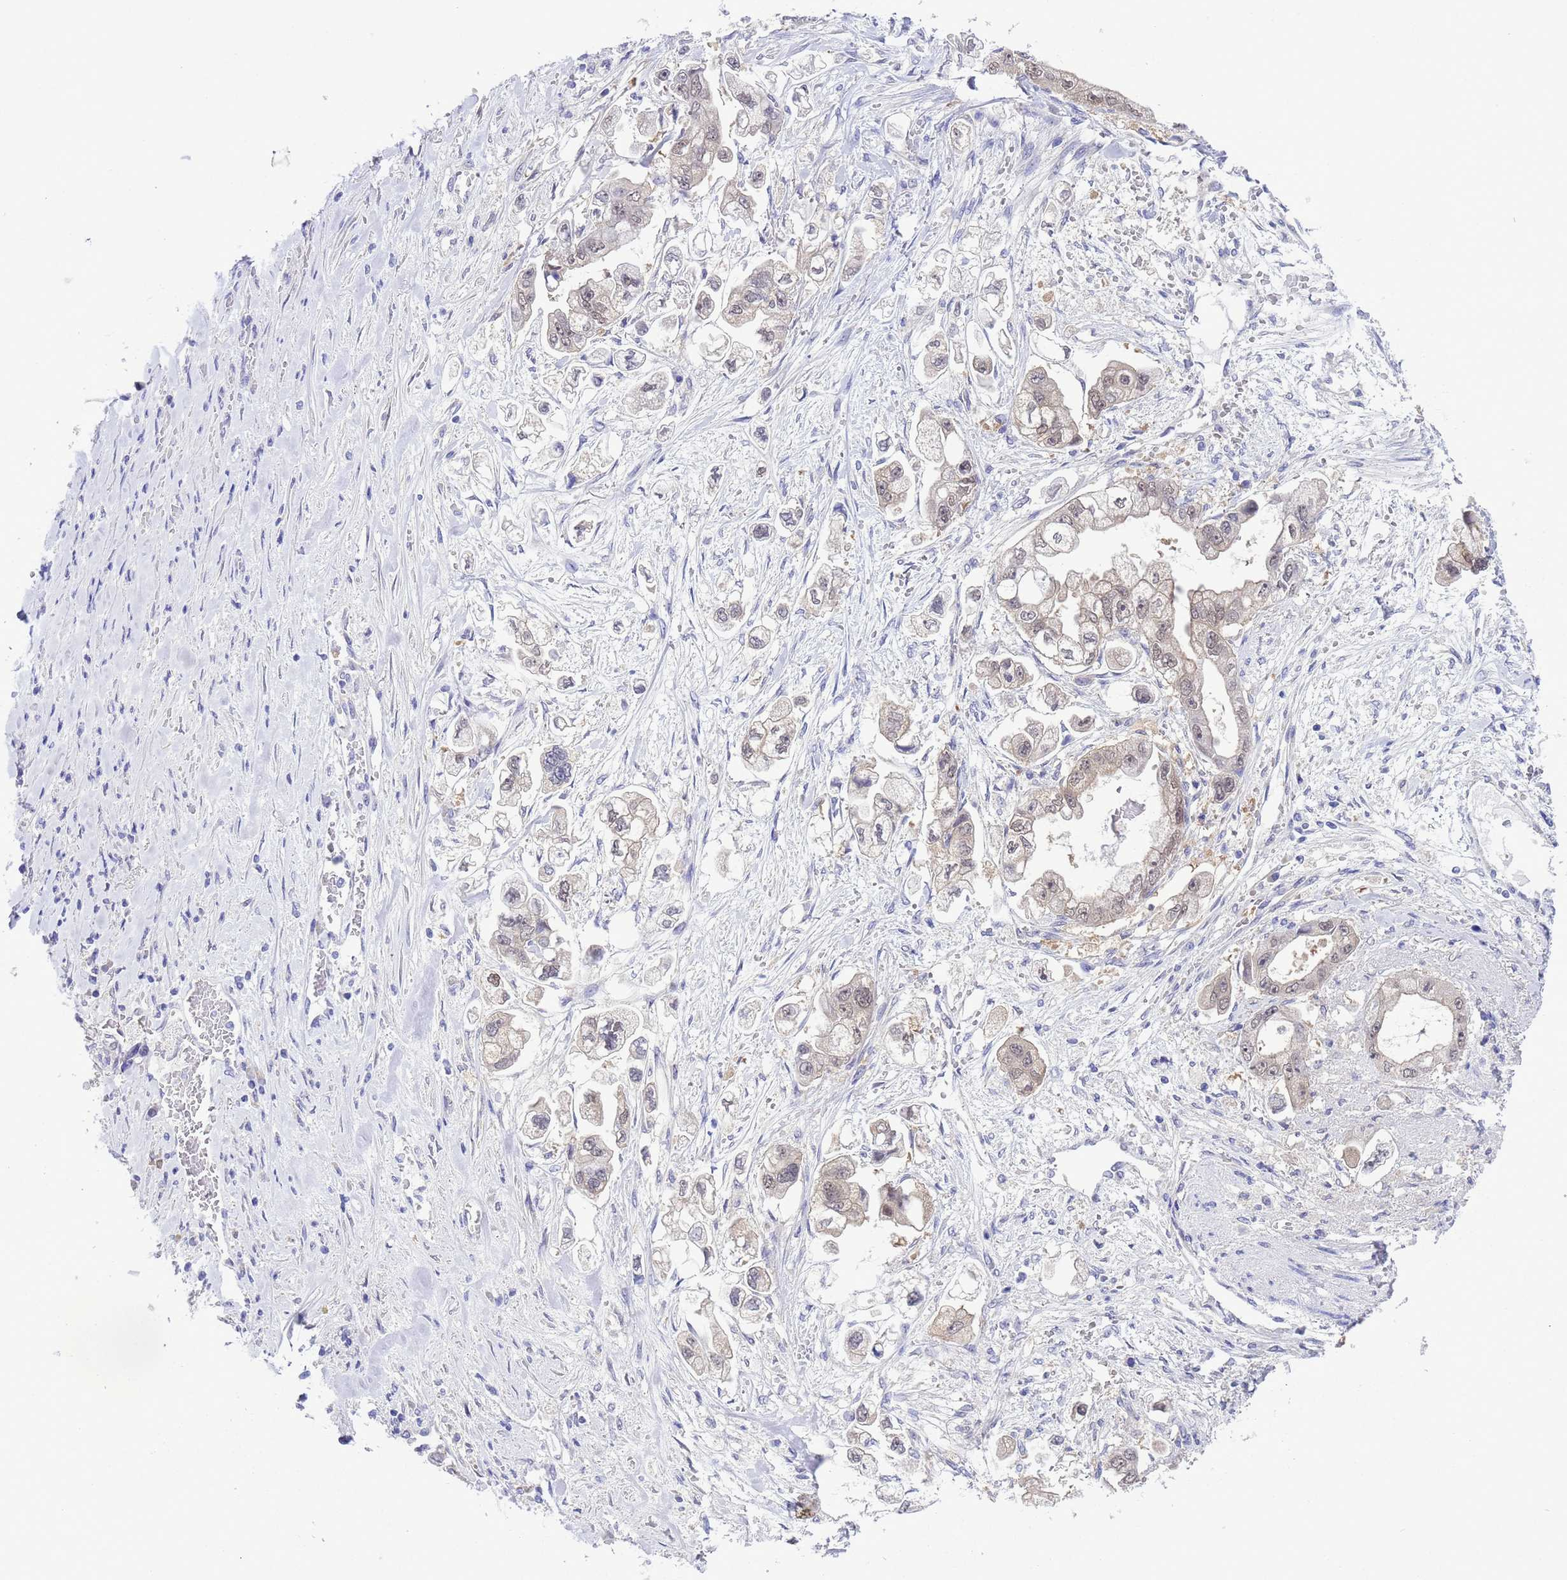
{"staining": {"intensity": "weak", "quantity": "<25%", "location": "cytoplasmic/membranous,nuclear"}, "tissue": "stomach cancer", "cell_type": "Tumor cells", "image_type": "cancer", "snomed": [{"axis": "morphology", "description": "Adenocarcinoma, NOS"}, {"axis": "topography", "description": "Stomach"}], "caption": "A high-resolution image shows IHC staining of stomach cancer, which reveals no significant expression in tumor cells.", "gene": "ZNF461", "patient": {"sex": "male", "age": 62}}